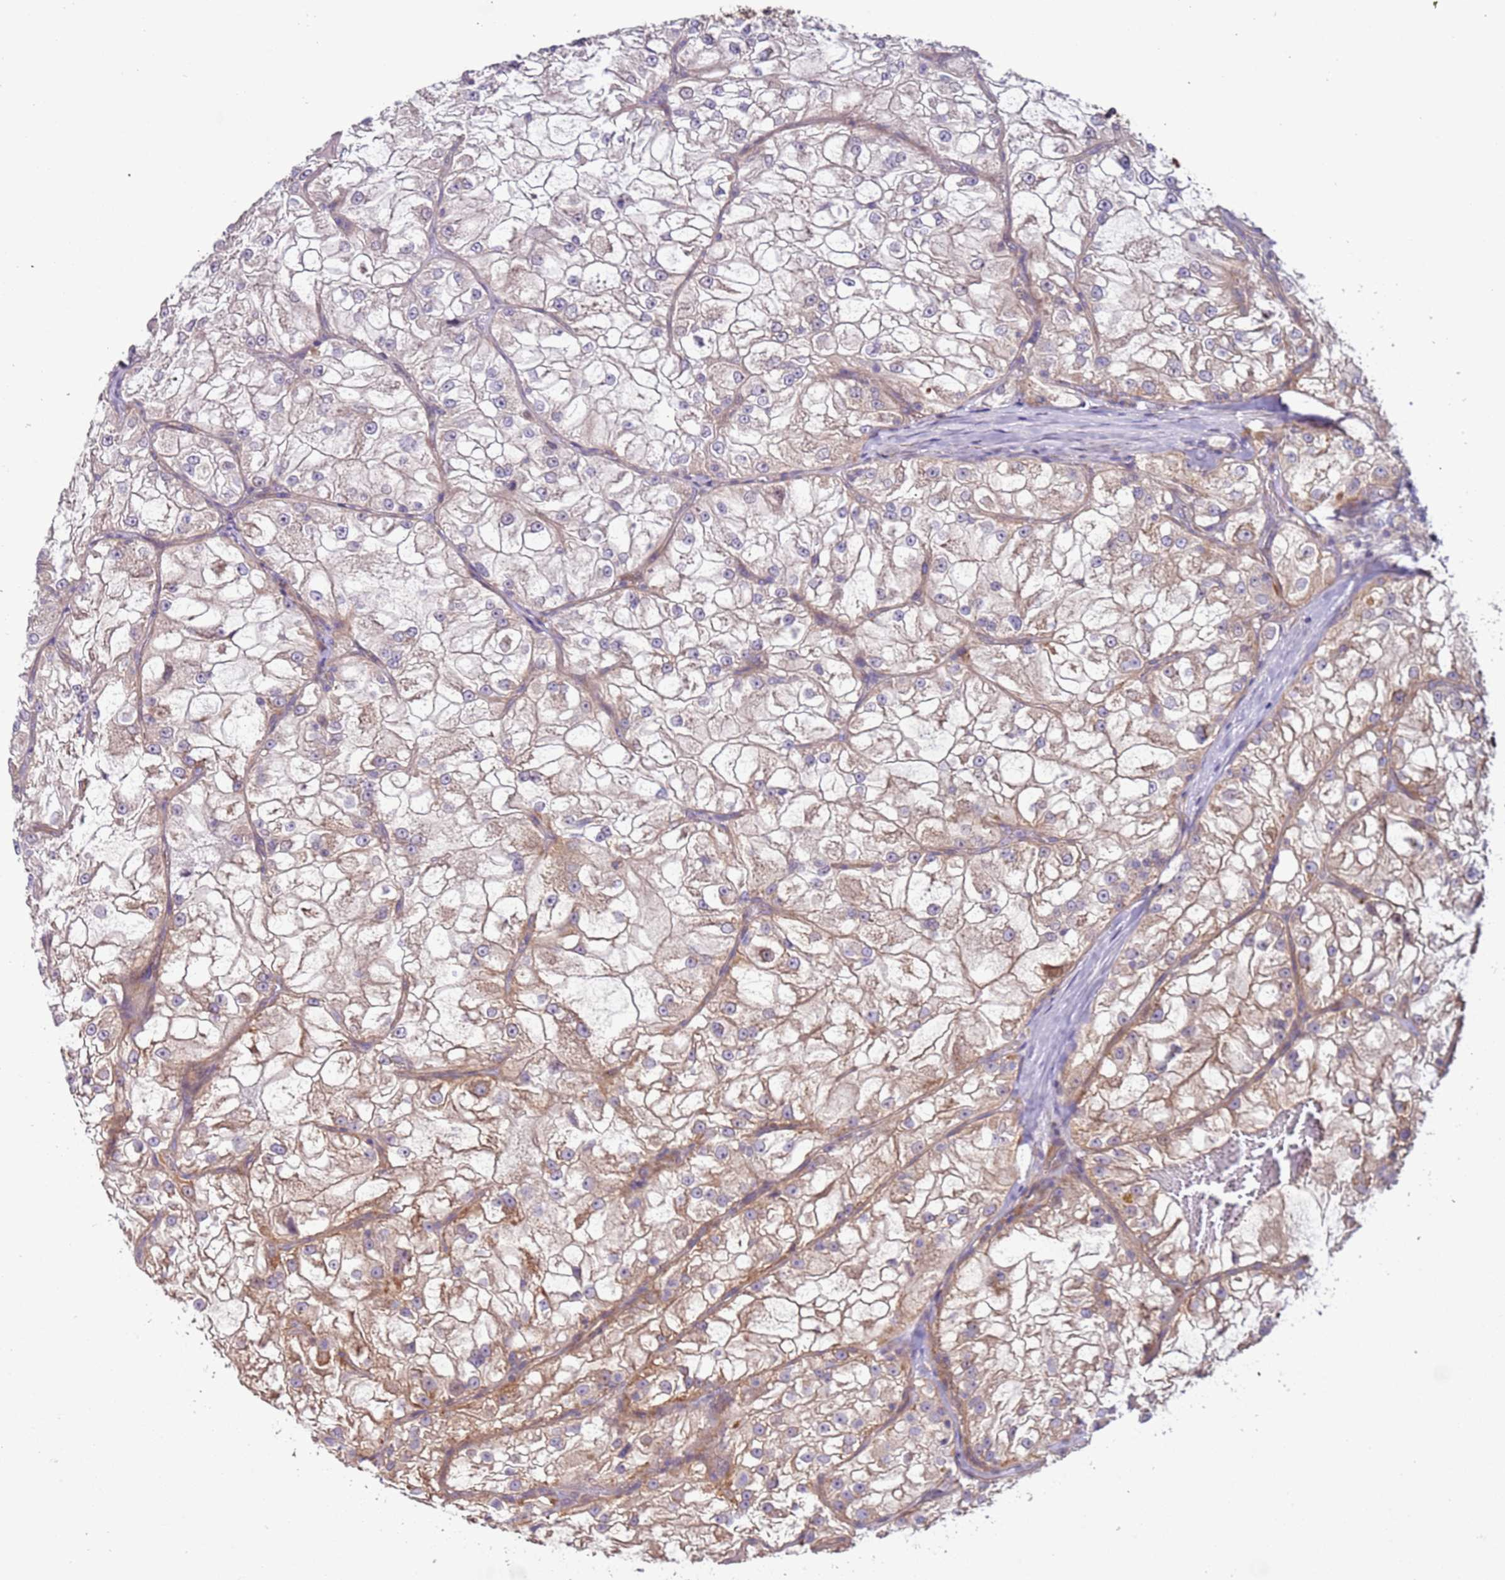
{"staining": {"intensity": "weak", "quantity": "<25%", "location": "cytoplasmic/membranous"}, "tissue": "renal cancer", "cell_type": "Tumor cells", "image_type": "cancer", "snomed": [{"axis": "morphology", "description": "Adenocarcinoma, NOS"}, {"axis": "topography", "description": "Kidney"}], "caption": "Tumor cells are negative for brown protein staining in renal adenocarcinoma. (Immunohistochemistry, brightfield microscopy, high magnification).", "gene": "LAMB4", "patient": {"sex": "female", "age": 72}}